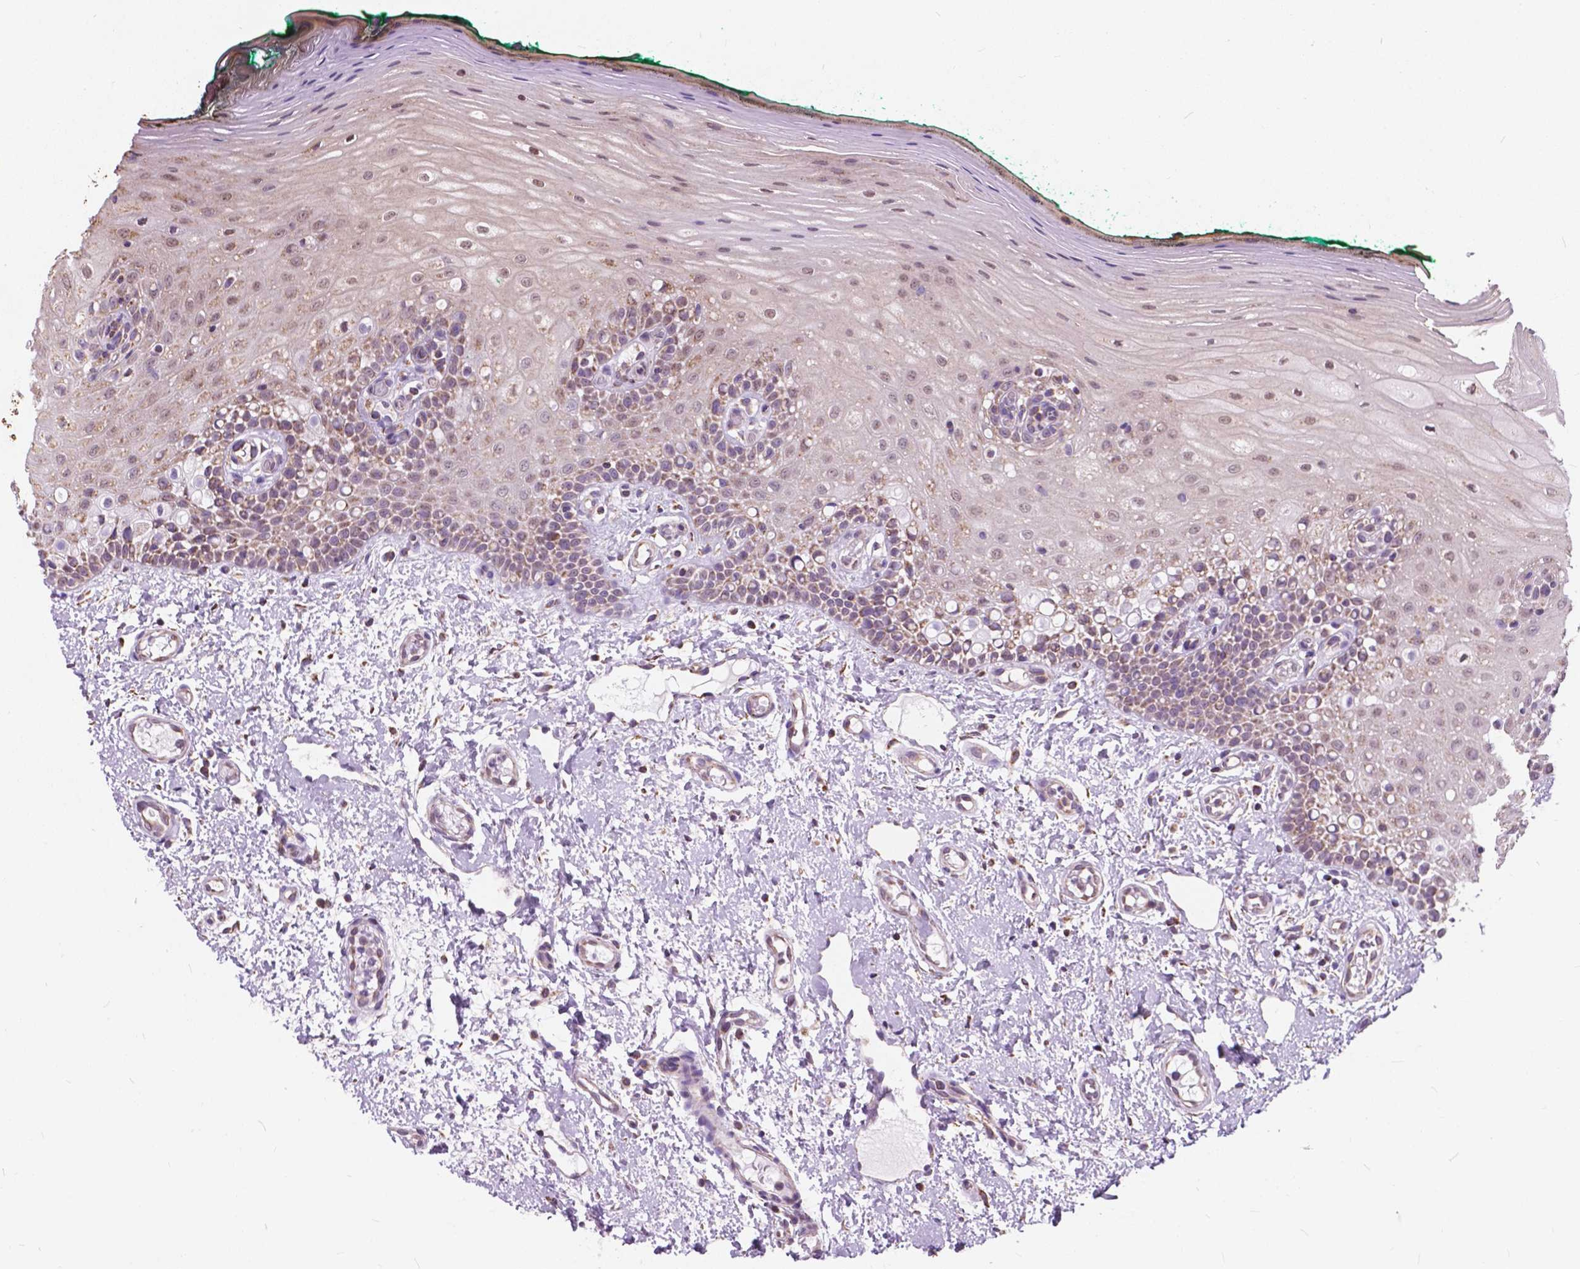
{"staining": {"intensity": "moderate", "quantity": ">75%", "location": "nuclear"}, "tissue": "oral mucosa", "cell_type": "Squamous epithelial cells", "image_type": "normal", "snomed": [{"axis": "morphology", "description": "Normal tissue, NOS"}, {"axis": "topography", "description": "Oral tissue"}], "caption": "Approximately >75% of squamous epithelial cells in unremarkable human oral mucosa exhibit moderate nuclear protein expression as visualized by brown immunohistochemical staining.", "gene": "SCOC", "patient": {"sex": "female", "age": 83}}